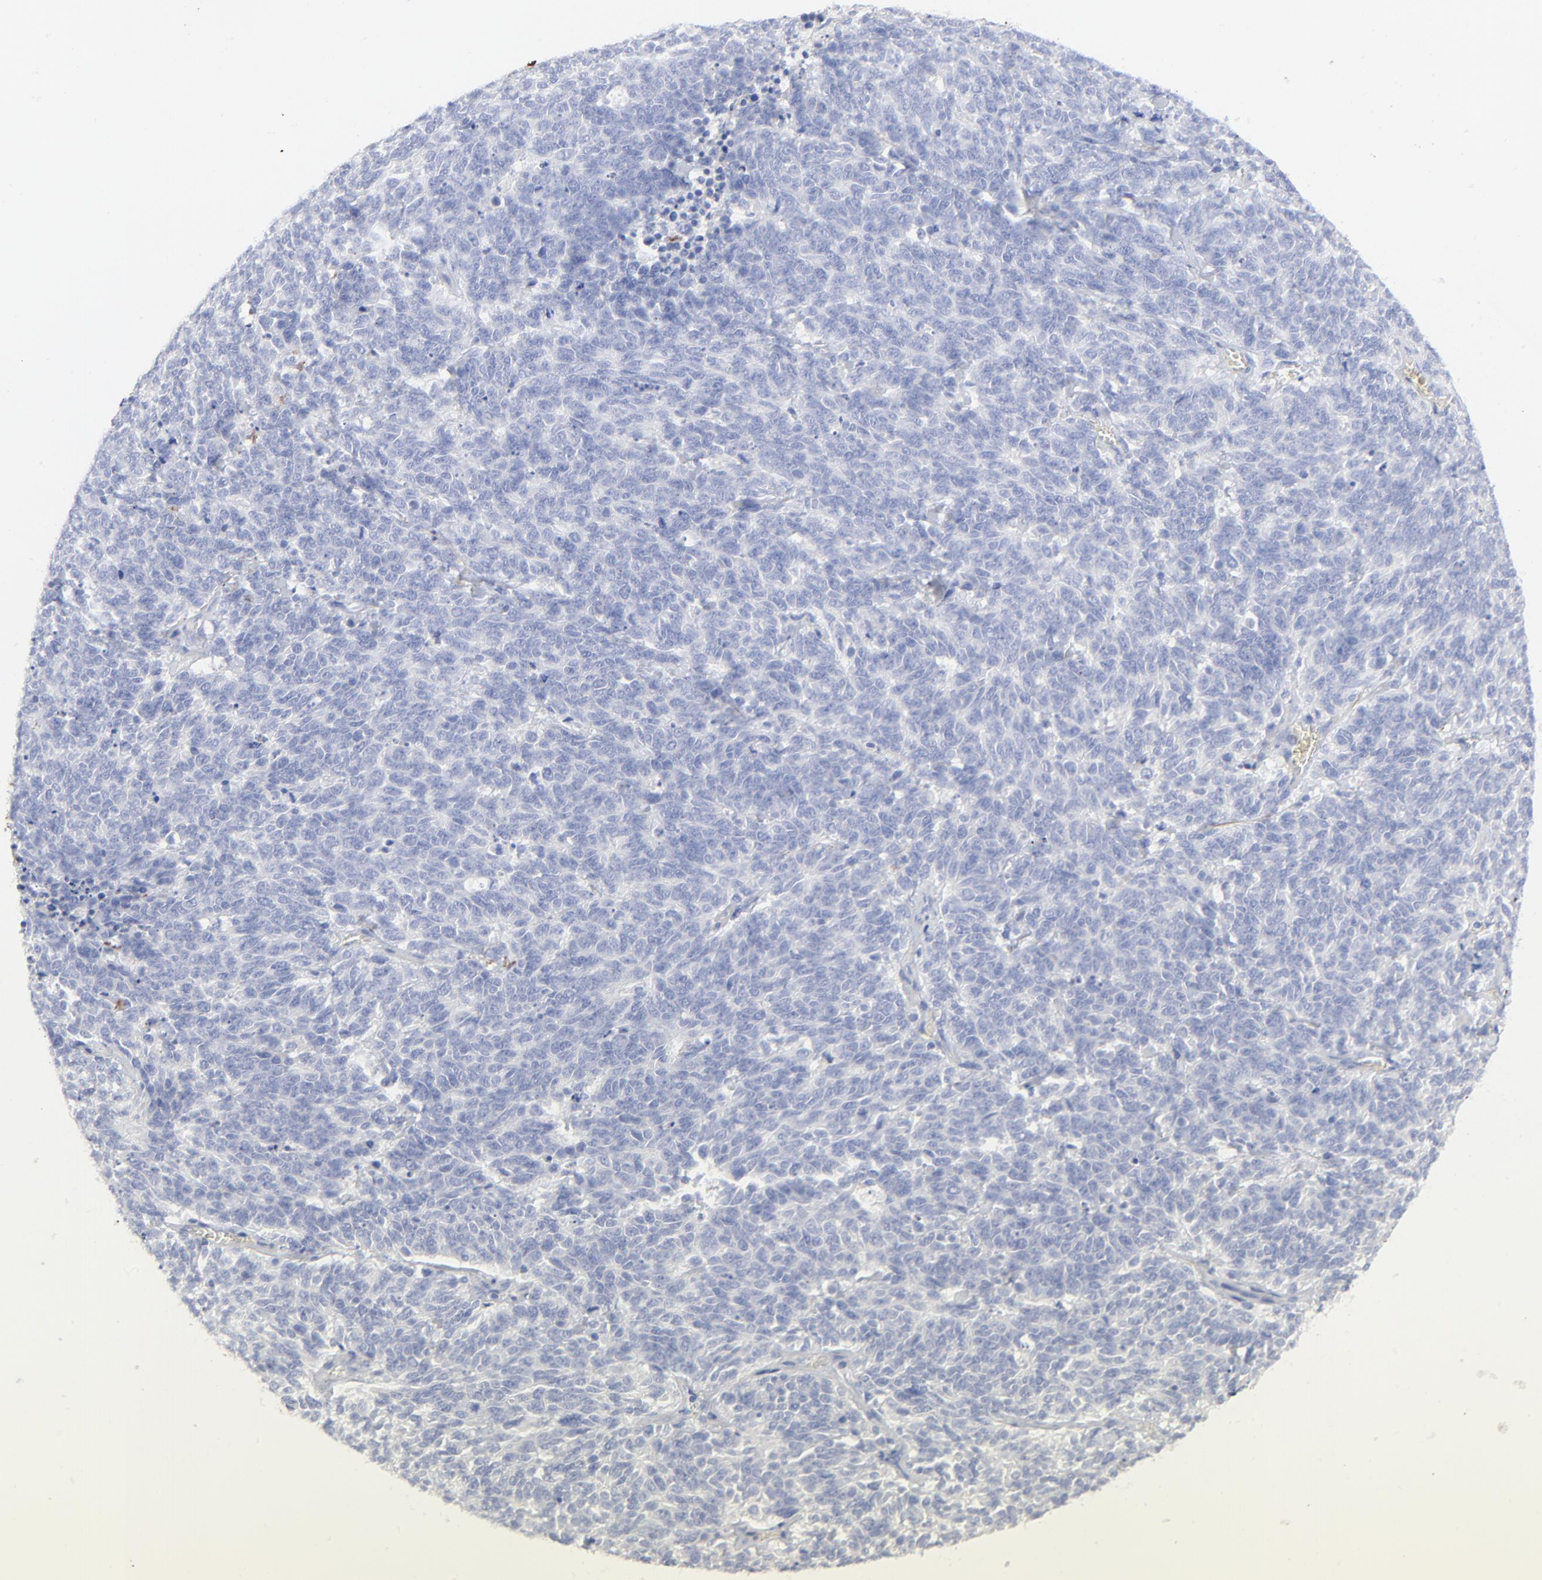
{"staining": {"intensity": "negative", "quantity": "none", "location": "none"}, "tissue": "lung cancer", "cell_type": "Tumor cells", "image_type": "cancer", "snomed": [{"axis": "morphology", "description": "Neoplasm, malignant, NOS"}, {"axis": "topography", "description": "Lung"}], "caption": "Lung cancer (malignant neoplasm) stained for a protein using immunohistochemistry exhibits no expression tumor cells.", "gene": "FBLN2", "patient": {"sex": "female", "age": 58}}